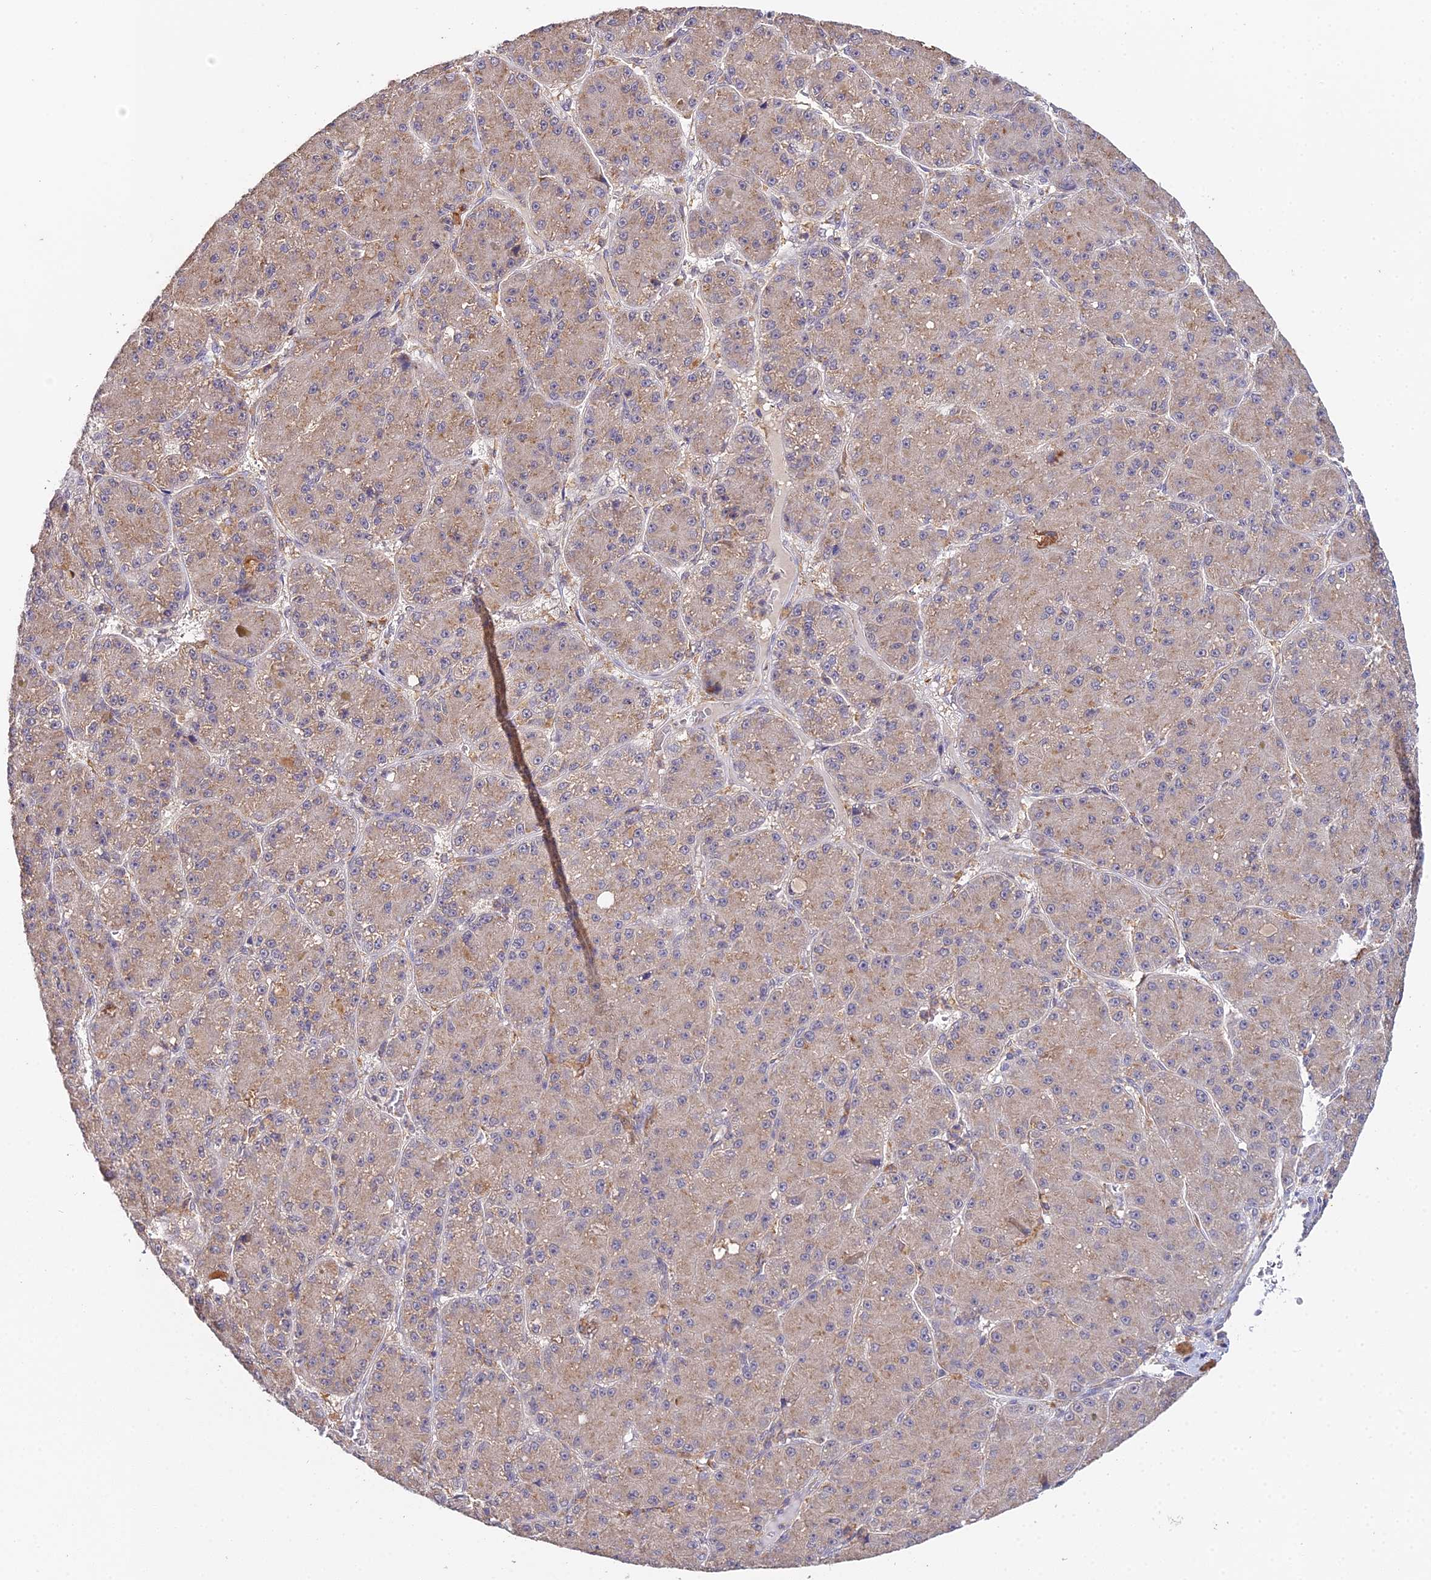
{"staining": {"intensity": "weak", "quantity": ">75%", "location": "cytoplasmic/membranous"}, "tissue": "liver cancer", "cell_type": "Tumor cells", "image_type": "cancer", "snomed": [{"axis": "morphology", "description": "Carcinoma, Hepatocellular, NOS"}, {"axis": "topography", "description": "Liver"}], "caption": "A histopathology image of liver cancer (hepatocellular carcinoma) stained for a protein displays weak cytoplasmic/membranous brown staining in tumor cells. Ihc stains the protein in brown and the nuclei are stained blue.", "gene": "TPRX1", "patient": {"sex": "male", "age": 67}}